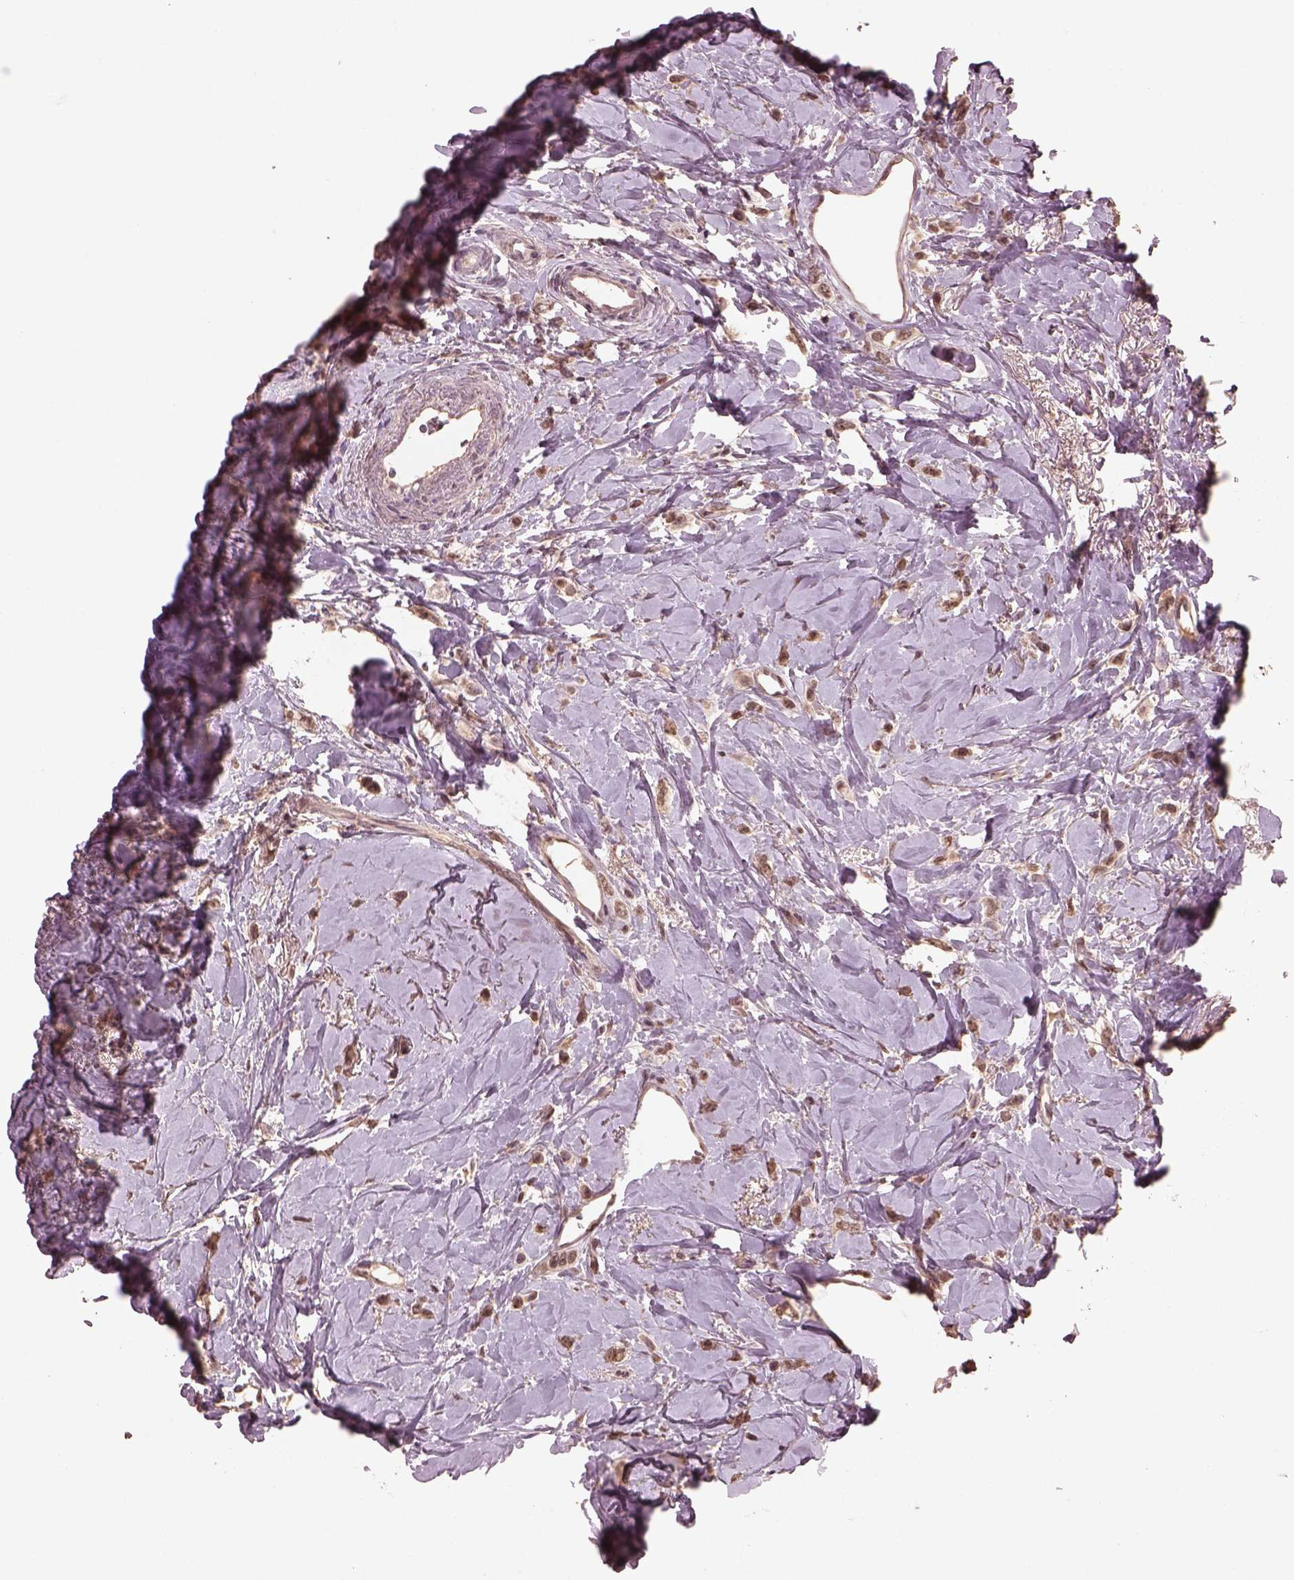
{"staining": {"intensity": "weak", "quantity": ">75%", "location": "nuclear"}, "tissue": "breast cancer", "cell_type": "Tumor cells", "image_type": "cancer", "snomed": [{"axis": "morphology", "description": "Lobular carcinoma"}, {"axis": "topography", "description": "Breast"}], "caption": "Human breast cancer stained with a brown dye exhibits weak nuclear positive staining in about >75% of tumor cells.", "gene": "CPT1C", "patient": {"sex": "female", "age": 66}}